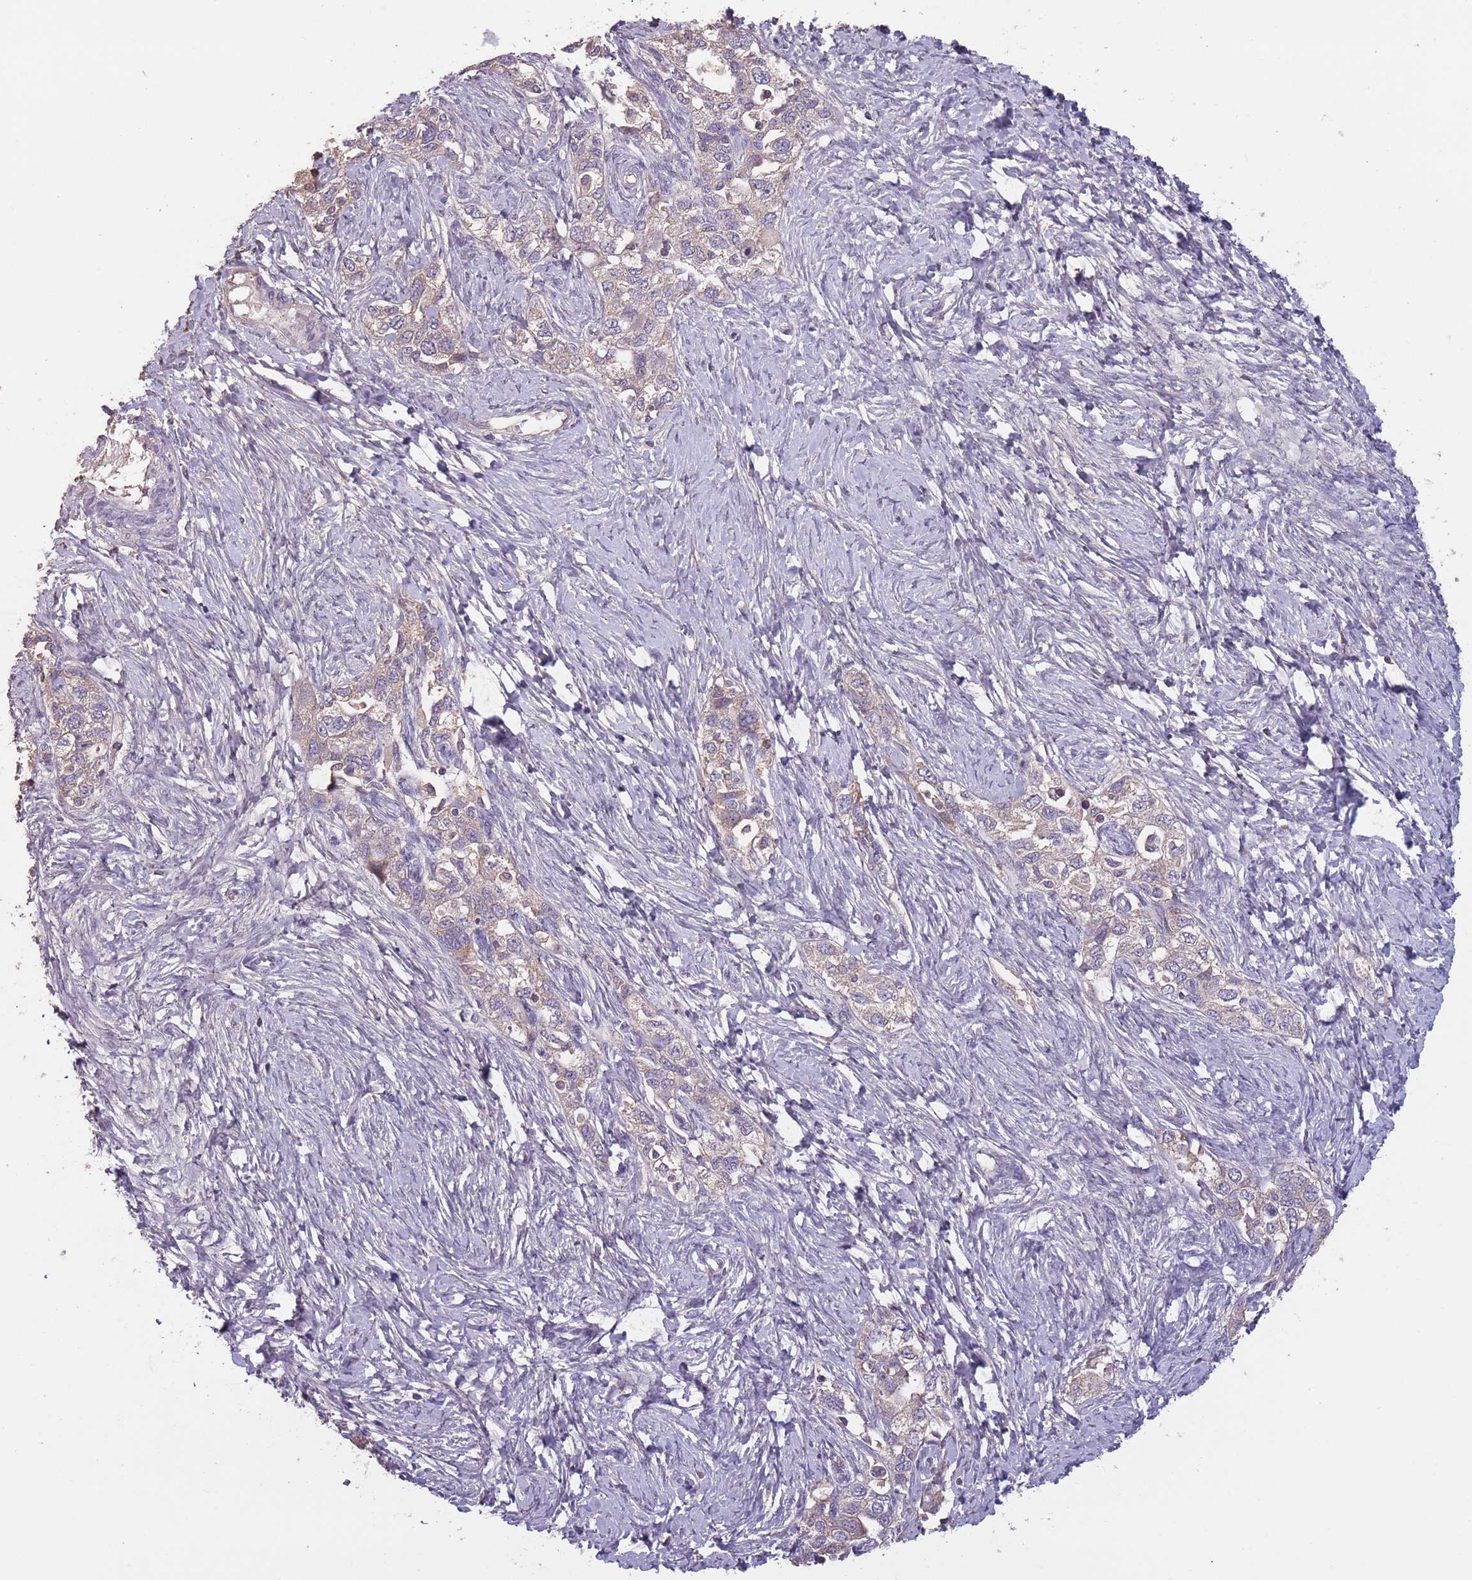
{"staining": {"intensity": "weak", "quantity": "<25%", "location": "cytoplasmic/membranous"}, "tissue": "ovarian cancer", "cell_type": "Tumor cells", "image_type": "cancer", "snomed": [{"axis": "morphology", "description": "Carcinoma, NOS"}, {"axis": "morphology", "description": "Cystadenocarcinoma, serous, NOS"}, {"axis": "topography", "description": "Ovary"}], "caption": "There is no significant expression in tumor cells of ovarian cancer. Brightfield microscopy of IHC stained with DAB (brown) and hematoxylin (blue), captured at high magnification.", "gene": "MBD3L1", "patient": {"sex": "female", "age": 69}}